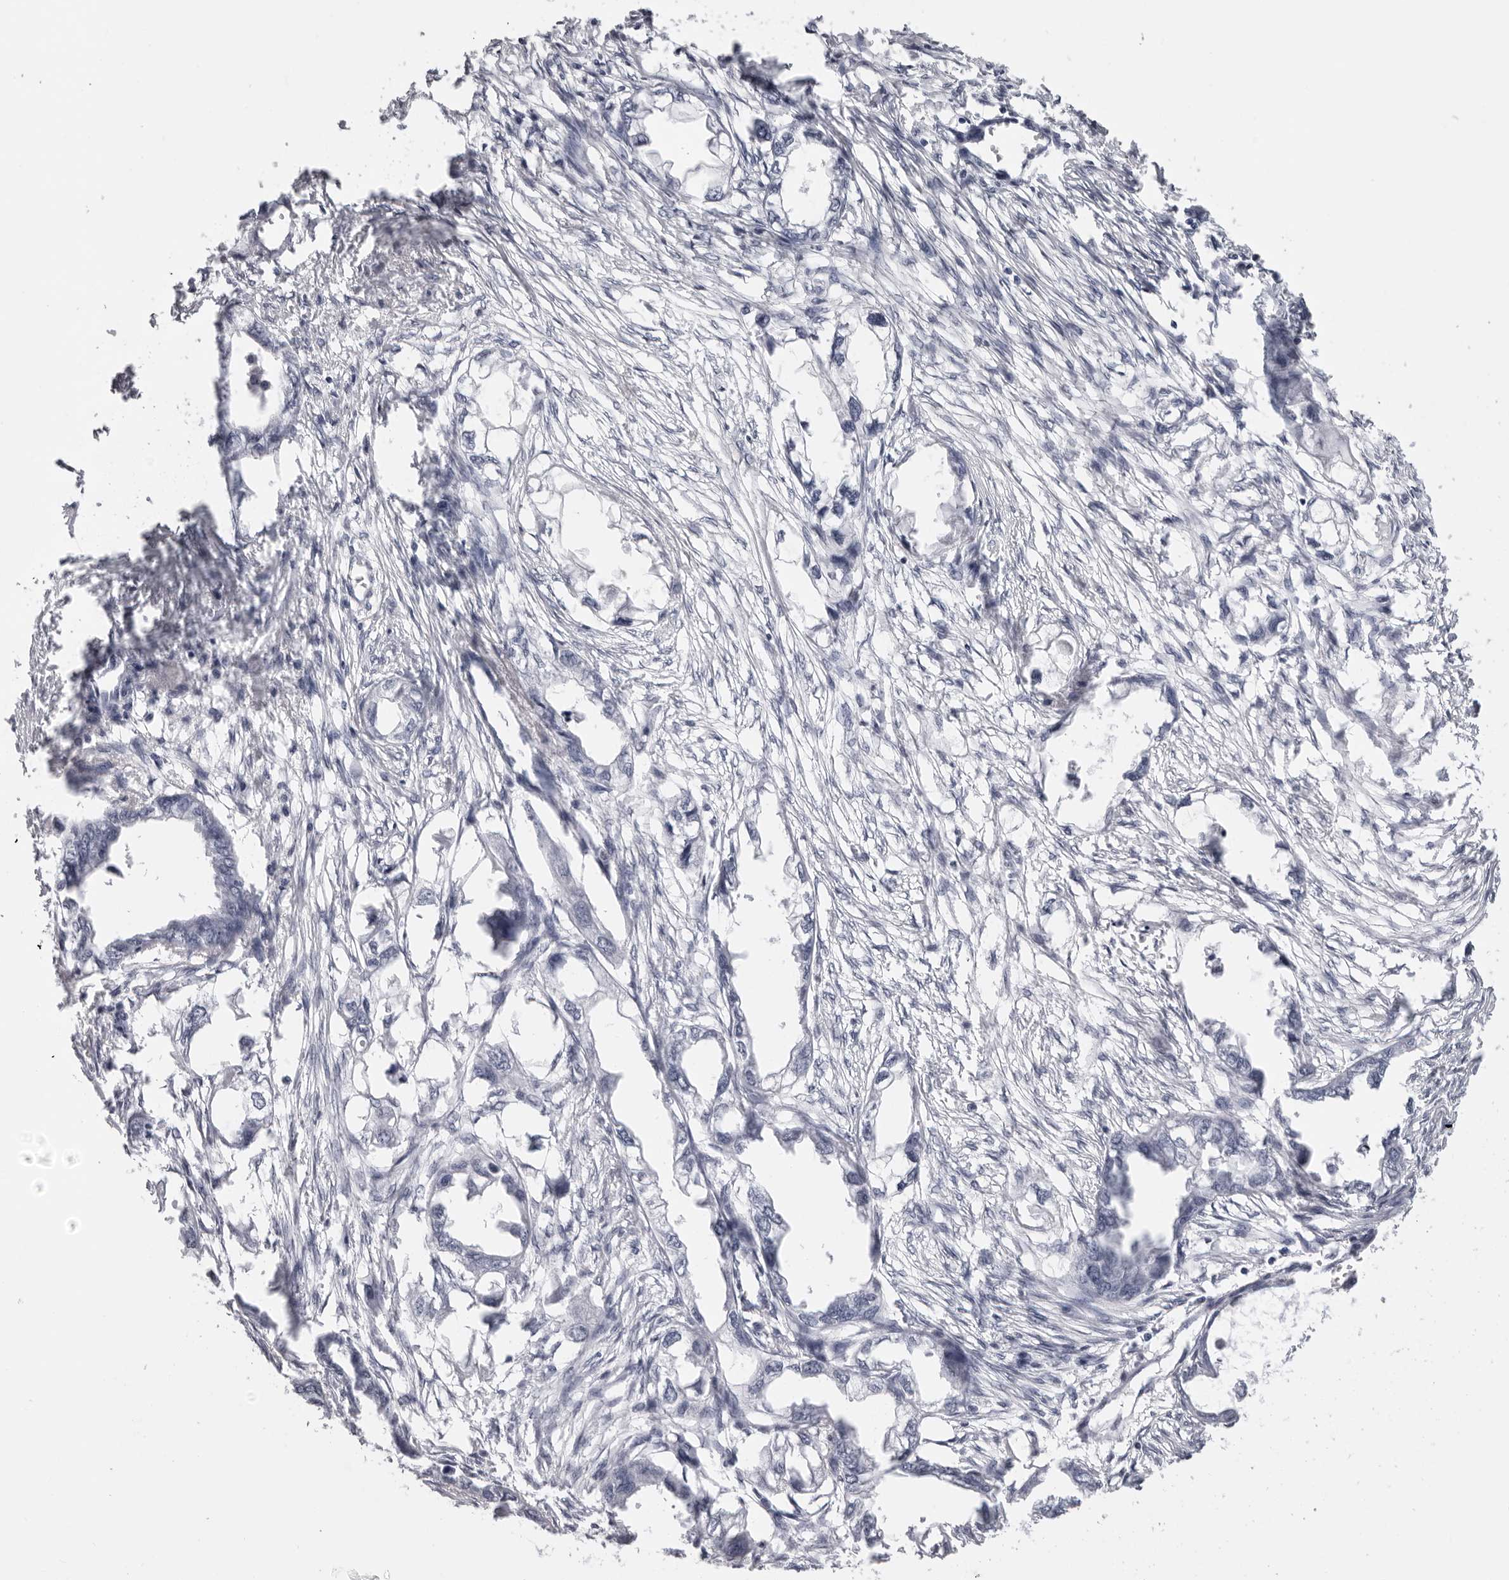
{"staining": {"intensity": "negative", "quantity": "none", "location": "none"}, "tissue": "endometrial cancer", "cell_type": "Tumor cells", "image_type": "cancer", "snomed": [{"axis": "morphology", "description": "Adenocarcinoma, NOS"}, {"axis": "morphology", "description": "Adenocarcinoma, metastatic, NOS"}, {"axis": "topography", "description": "Adipose tissue"}, {"axis": "topography", "description": "Endometrium"}], "caption": "A histopathology image of endometrial metastatic adenocarcinoma stained for a protein demonstrates no brown staining in tumor cells.", "gene": "DNALI1", "patient": {"sex": "female", "age": 67}}